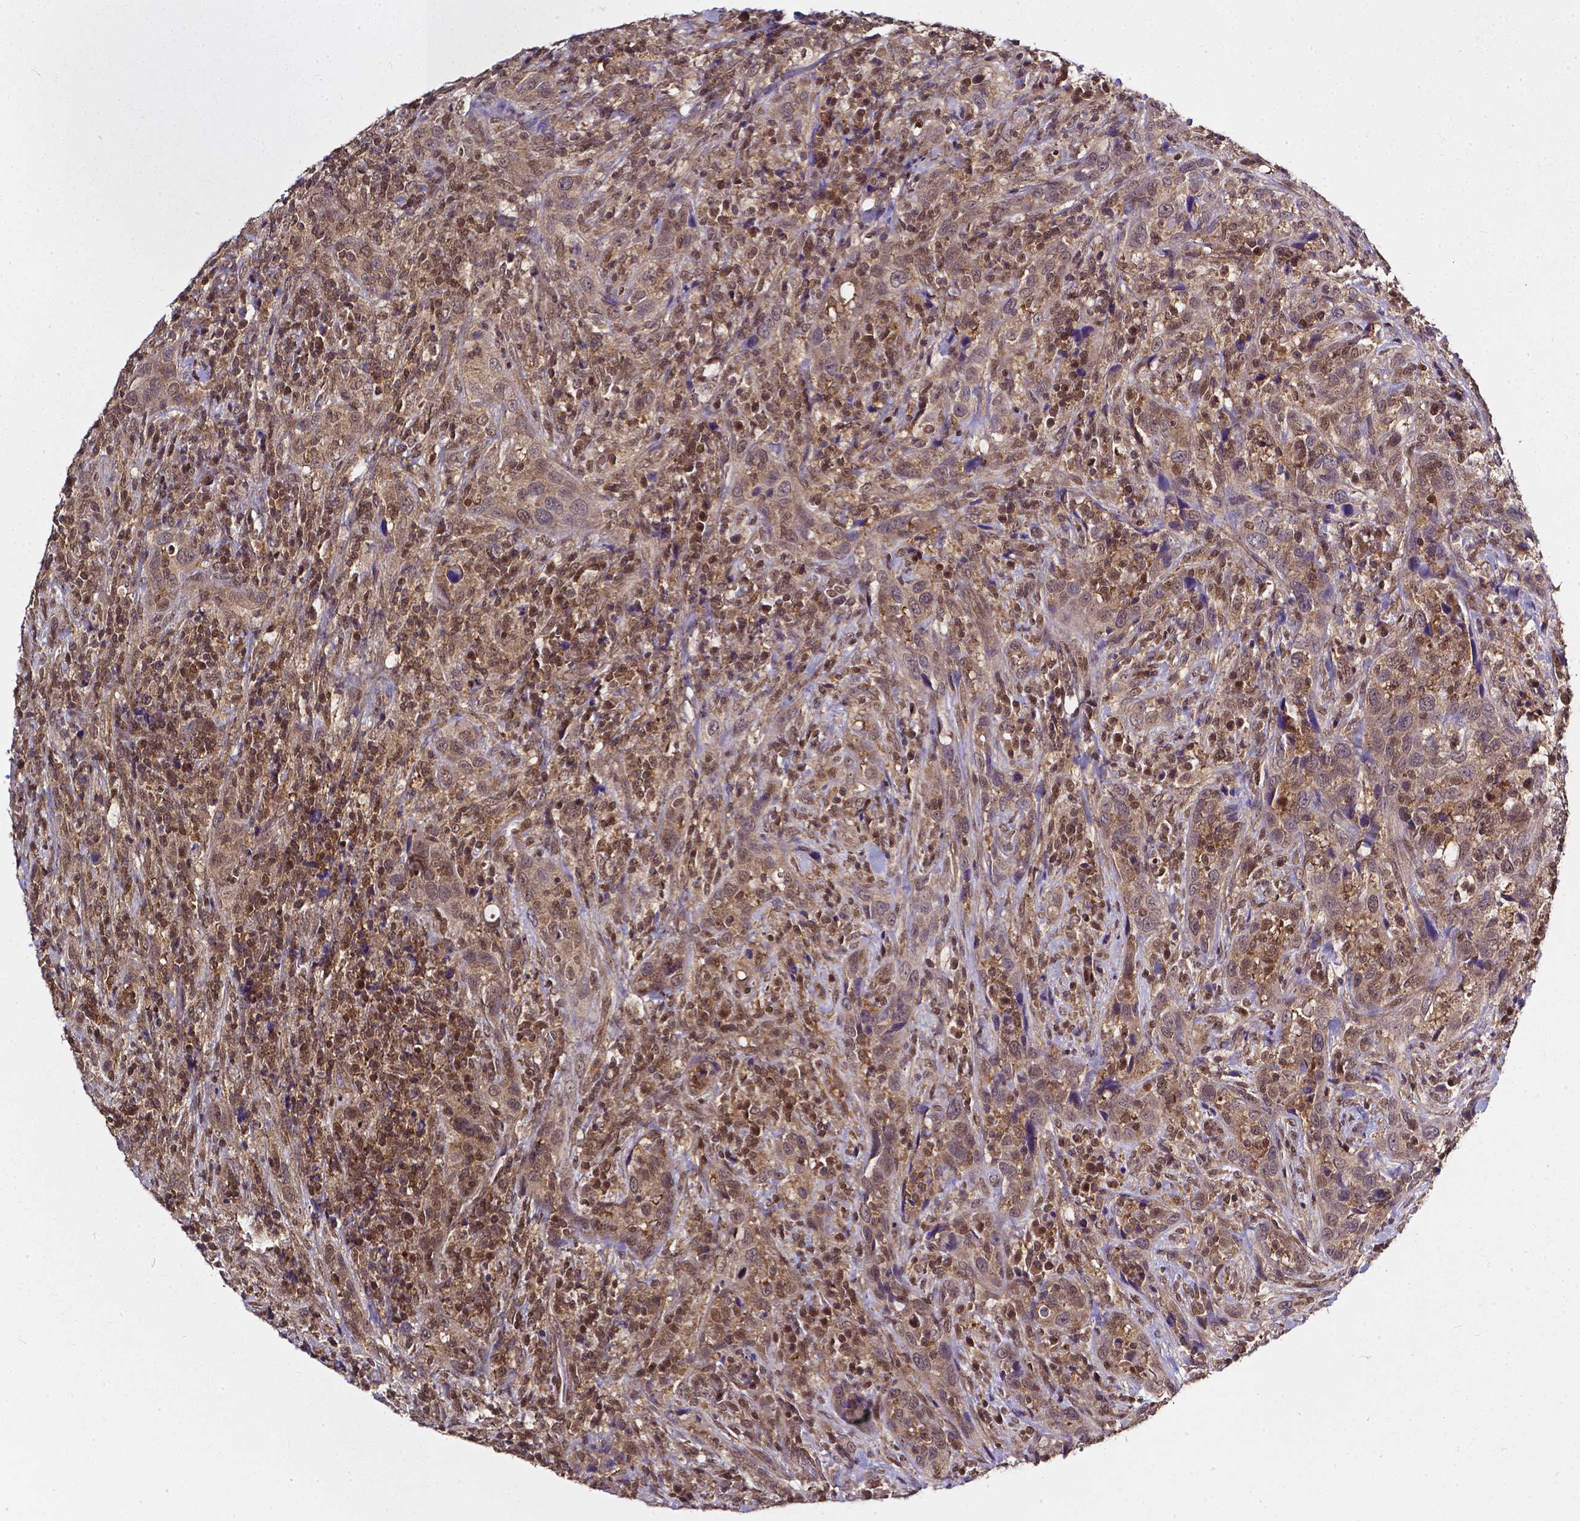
{"staining": {"intensity": "moderate", "quantity": "25%-75%", "location": "nuclear"}, "tissue": "urothelial cancer", "cell_type": "Tumor cells", "image_type": "cancer", "snomed": [{"axis": "morphology", "description": "Urothelial carcinoma, NOS"}, {"axis": "morphology", "description": "Urothelial carcinoma, High grade"}, {"axis": "topography", "description": "Urinary bladder"}], "caption": "Brown immunohistochemical staining in urothelial cancer shows moderate nuclear positivity in approximately 25%-75% of tumor cells.", "gene": "OTUB1", "patient": {"sex": "female", "age": 64}}